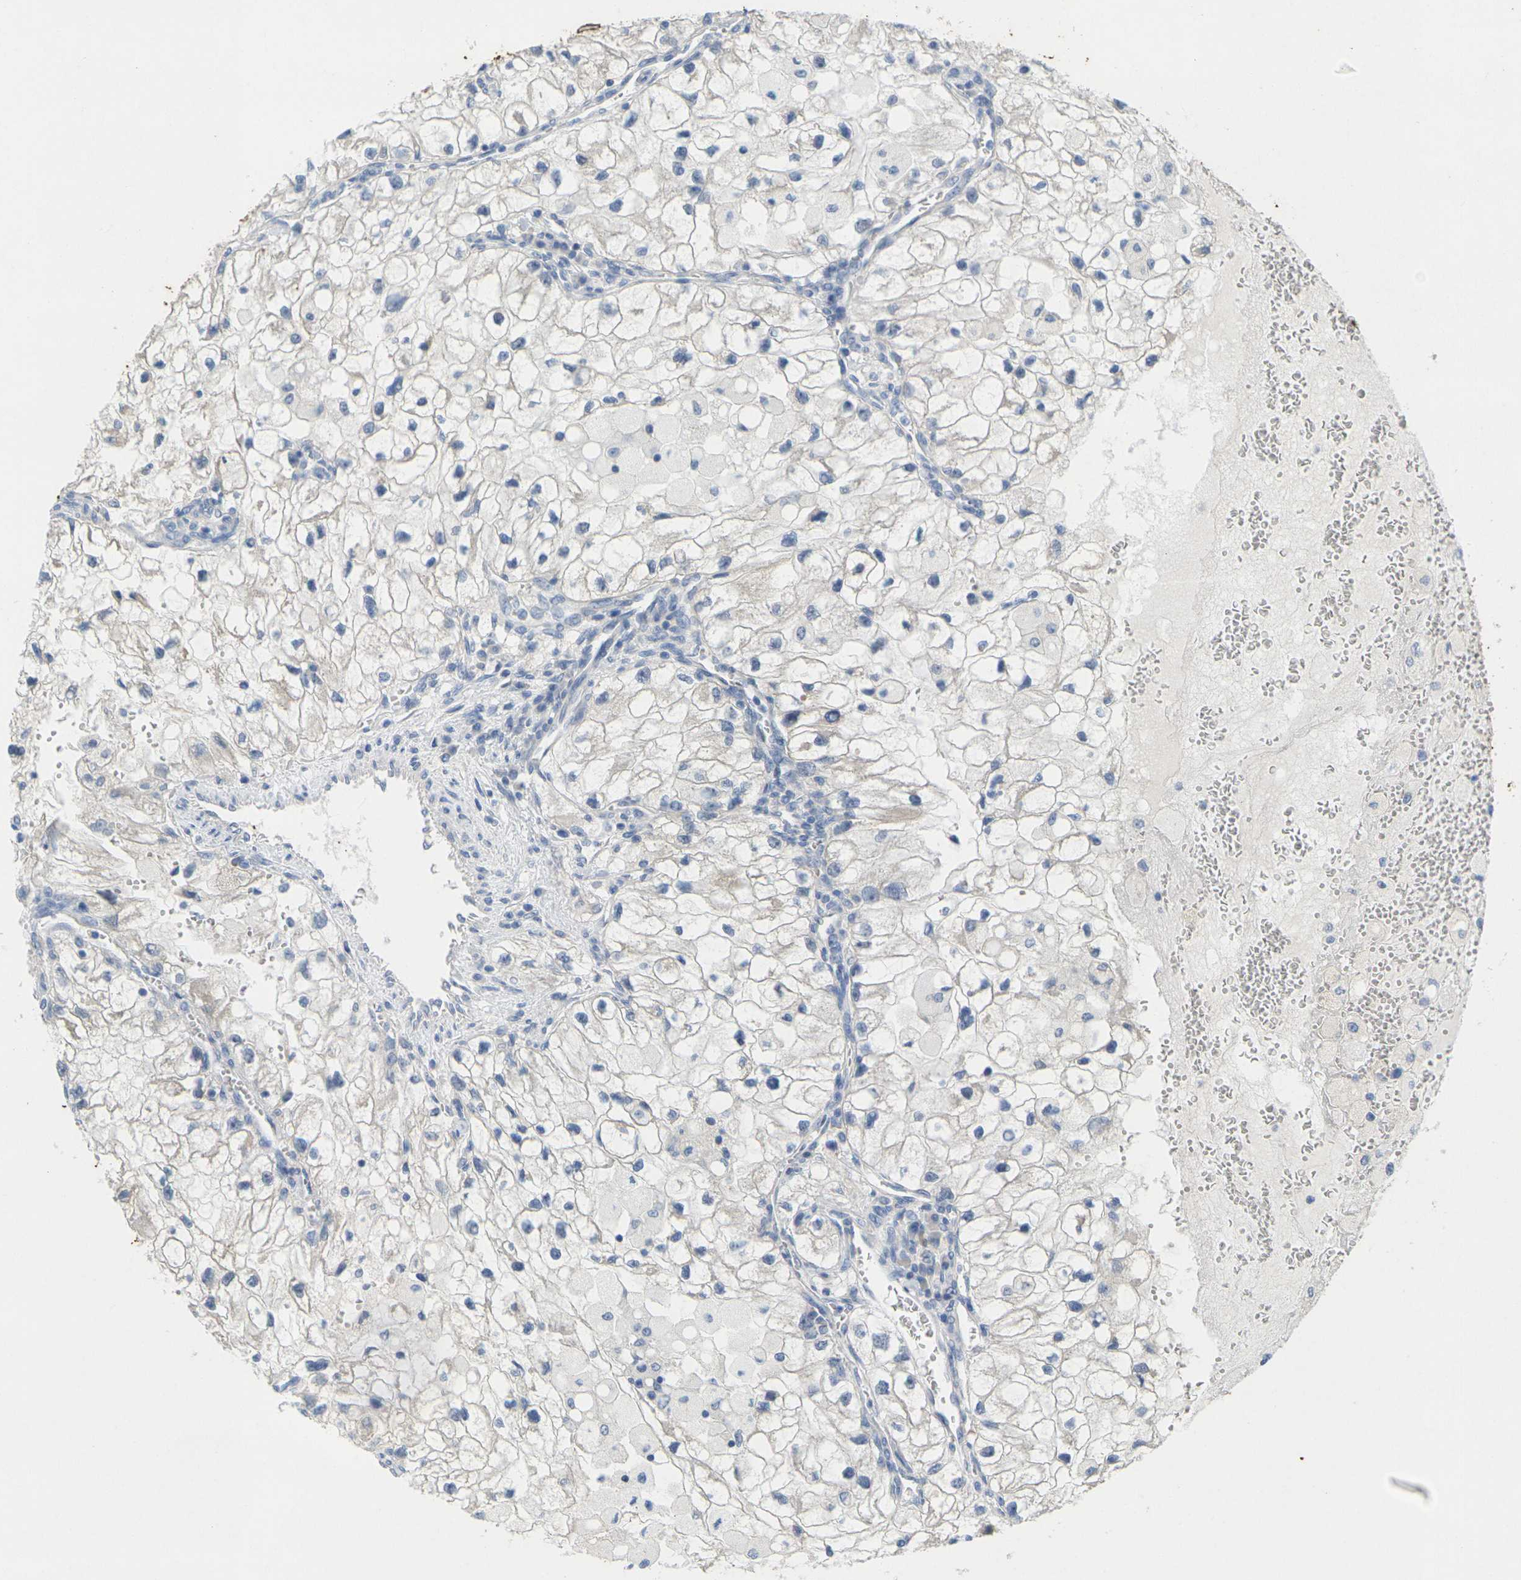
{"staining": {"intensity": "negative", "quantity": "none", "location": "none"}, "tissue": "renal cancer", "cell_type": "Tumor cells", "image_type": "cancer", "snomed": [{"axis": "morphology", "description": "Adenocarcinoma, NOS"}, {"axis": "topography", "description": "Kidney"}], "caption": "Photomicrograph shows no protein staining in tumor cells of renal cancer (adenocarcinoma) tissue.", "gene": "TNNI3", "patient": {"sex": "female", "age": 70}}